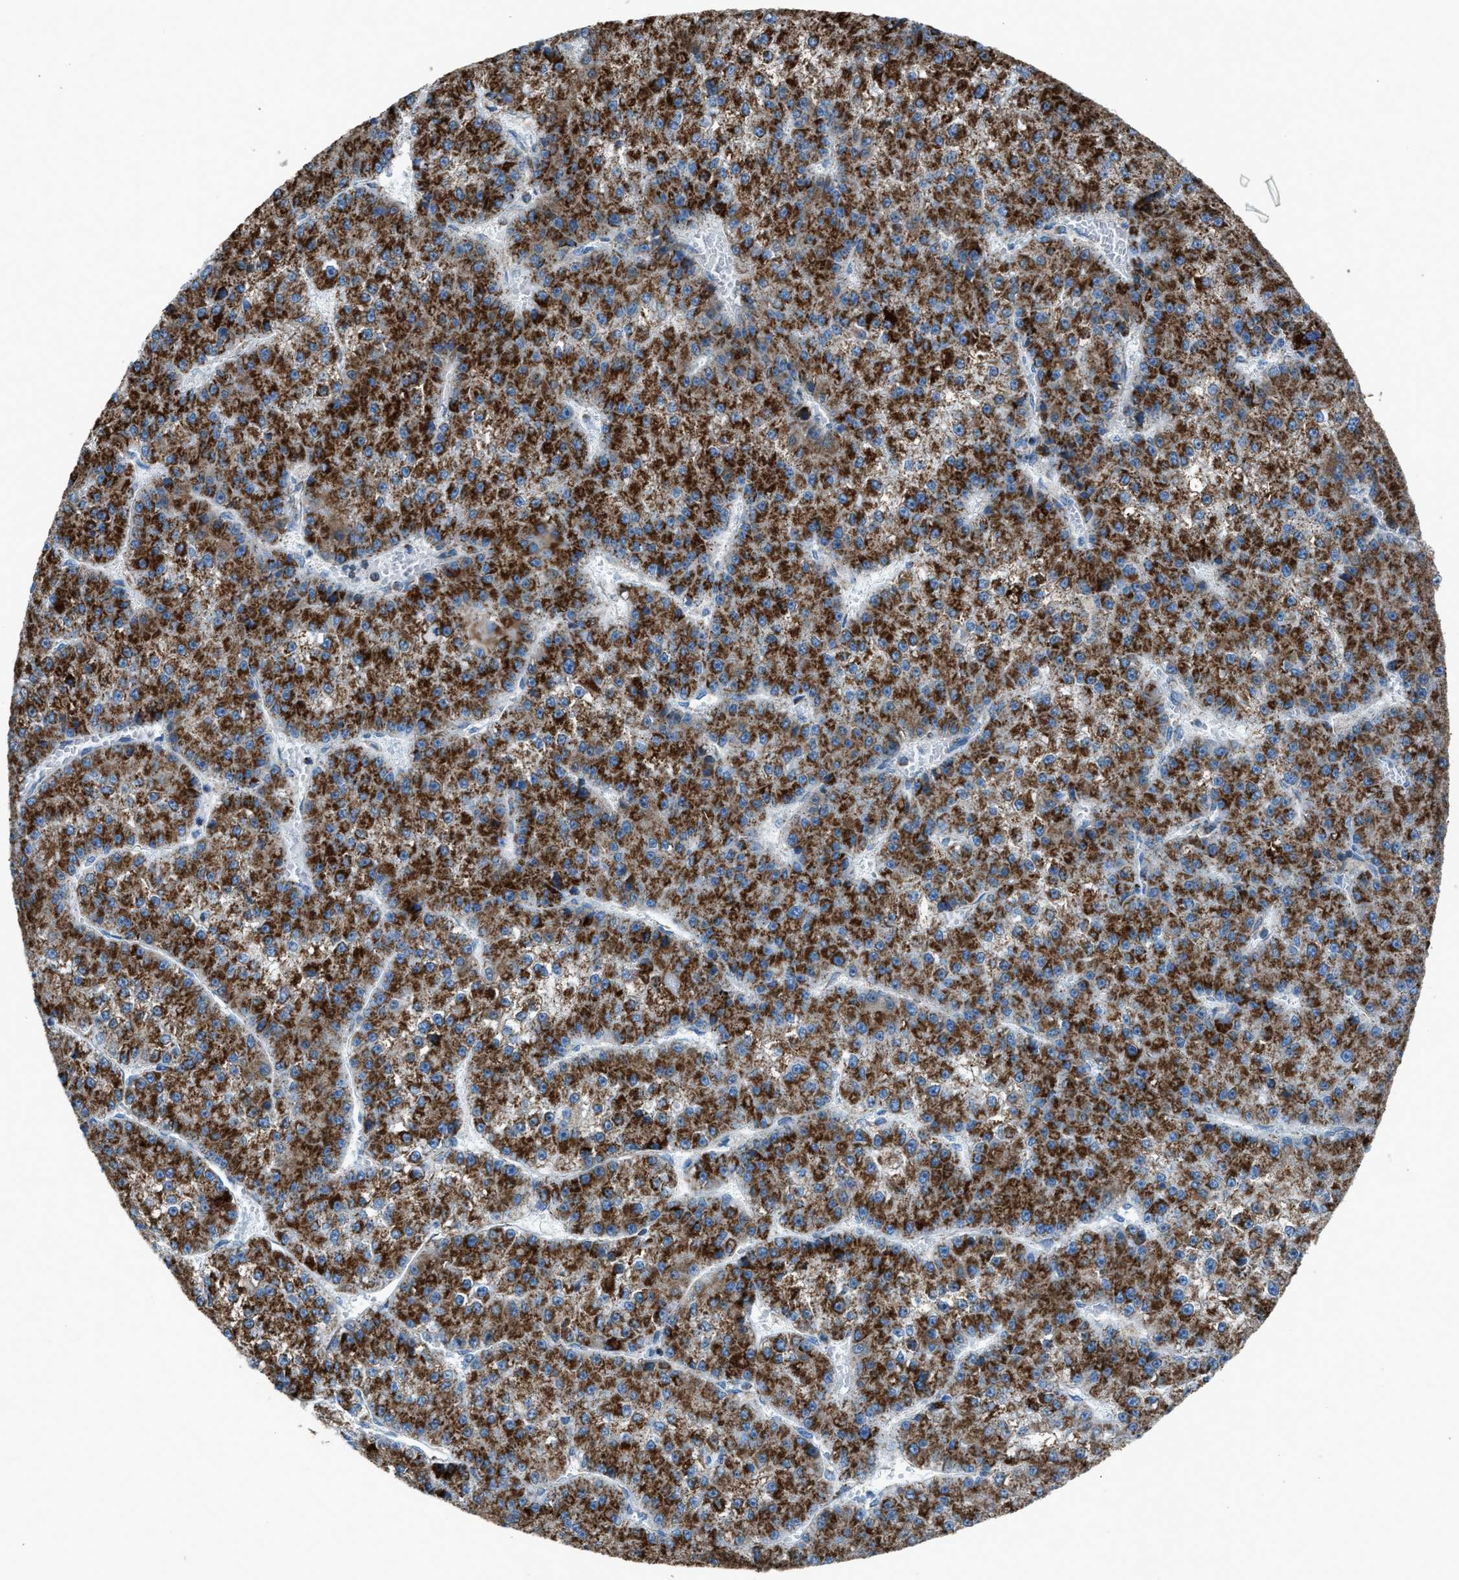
{"staining": {"intensity": "strong", "quantity": ">75%", "location": "cytoplasmic/membranous"}, "tissue": "liver cancer", "cell_type": "Tumor cells", "image_type": "cancer", "snomed": [{"axis": "morphology", "description": "Carcinoma, Hepatocellular, NOS"}, {"axis": "topography", "description": "Liver"}], "caption": "Brown immunohistochemical staining in human liver cancer exhibits strong cytoplasmic/membranous expression in about >75% of tumor cells.", "gene": "MDH2", "patient": {"sex": "female", "age": 73}}